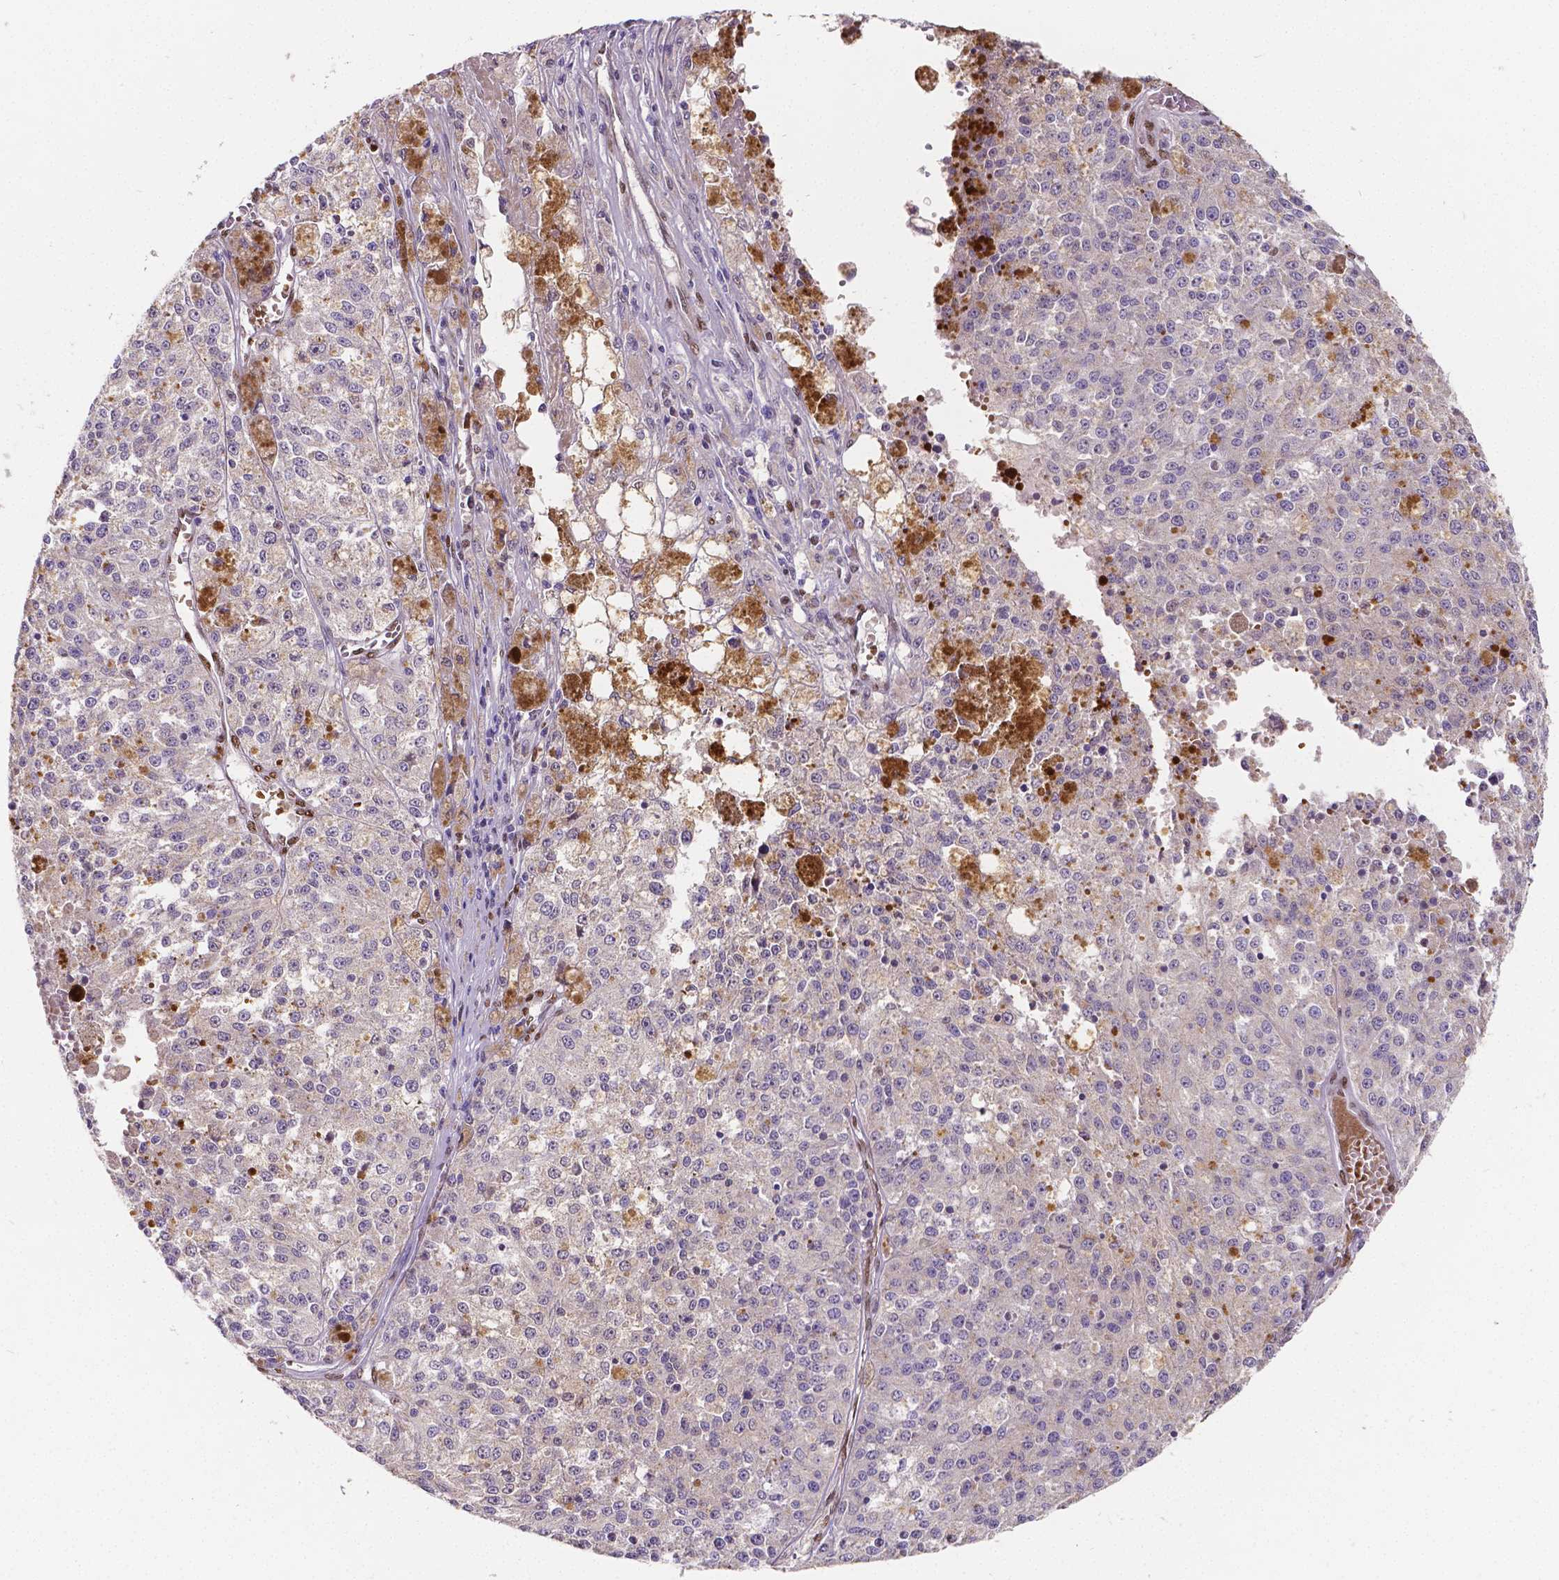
{"staining": {"intensity": "negative", "quantity": "none", "location": "none"}, "tissue": "melanoma", "cell_type": "Tumor cells", "image_type": "cancer", "snomed": [{"axis": "morphology", "description": "Malignant melanoma, Metastatic site"}, {"axis": "topography", "description": "Lymph node"}], "caption": "Image shows no significant protein positivity in tumor cells of melanoma. Nuclei are stained in blue.", "gene": "MEF2C", "patient": {"sex": "female", "age": 64}}